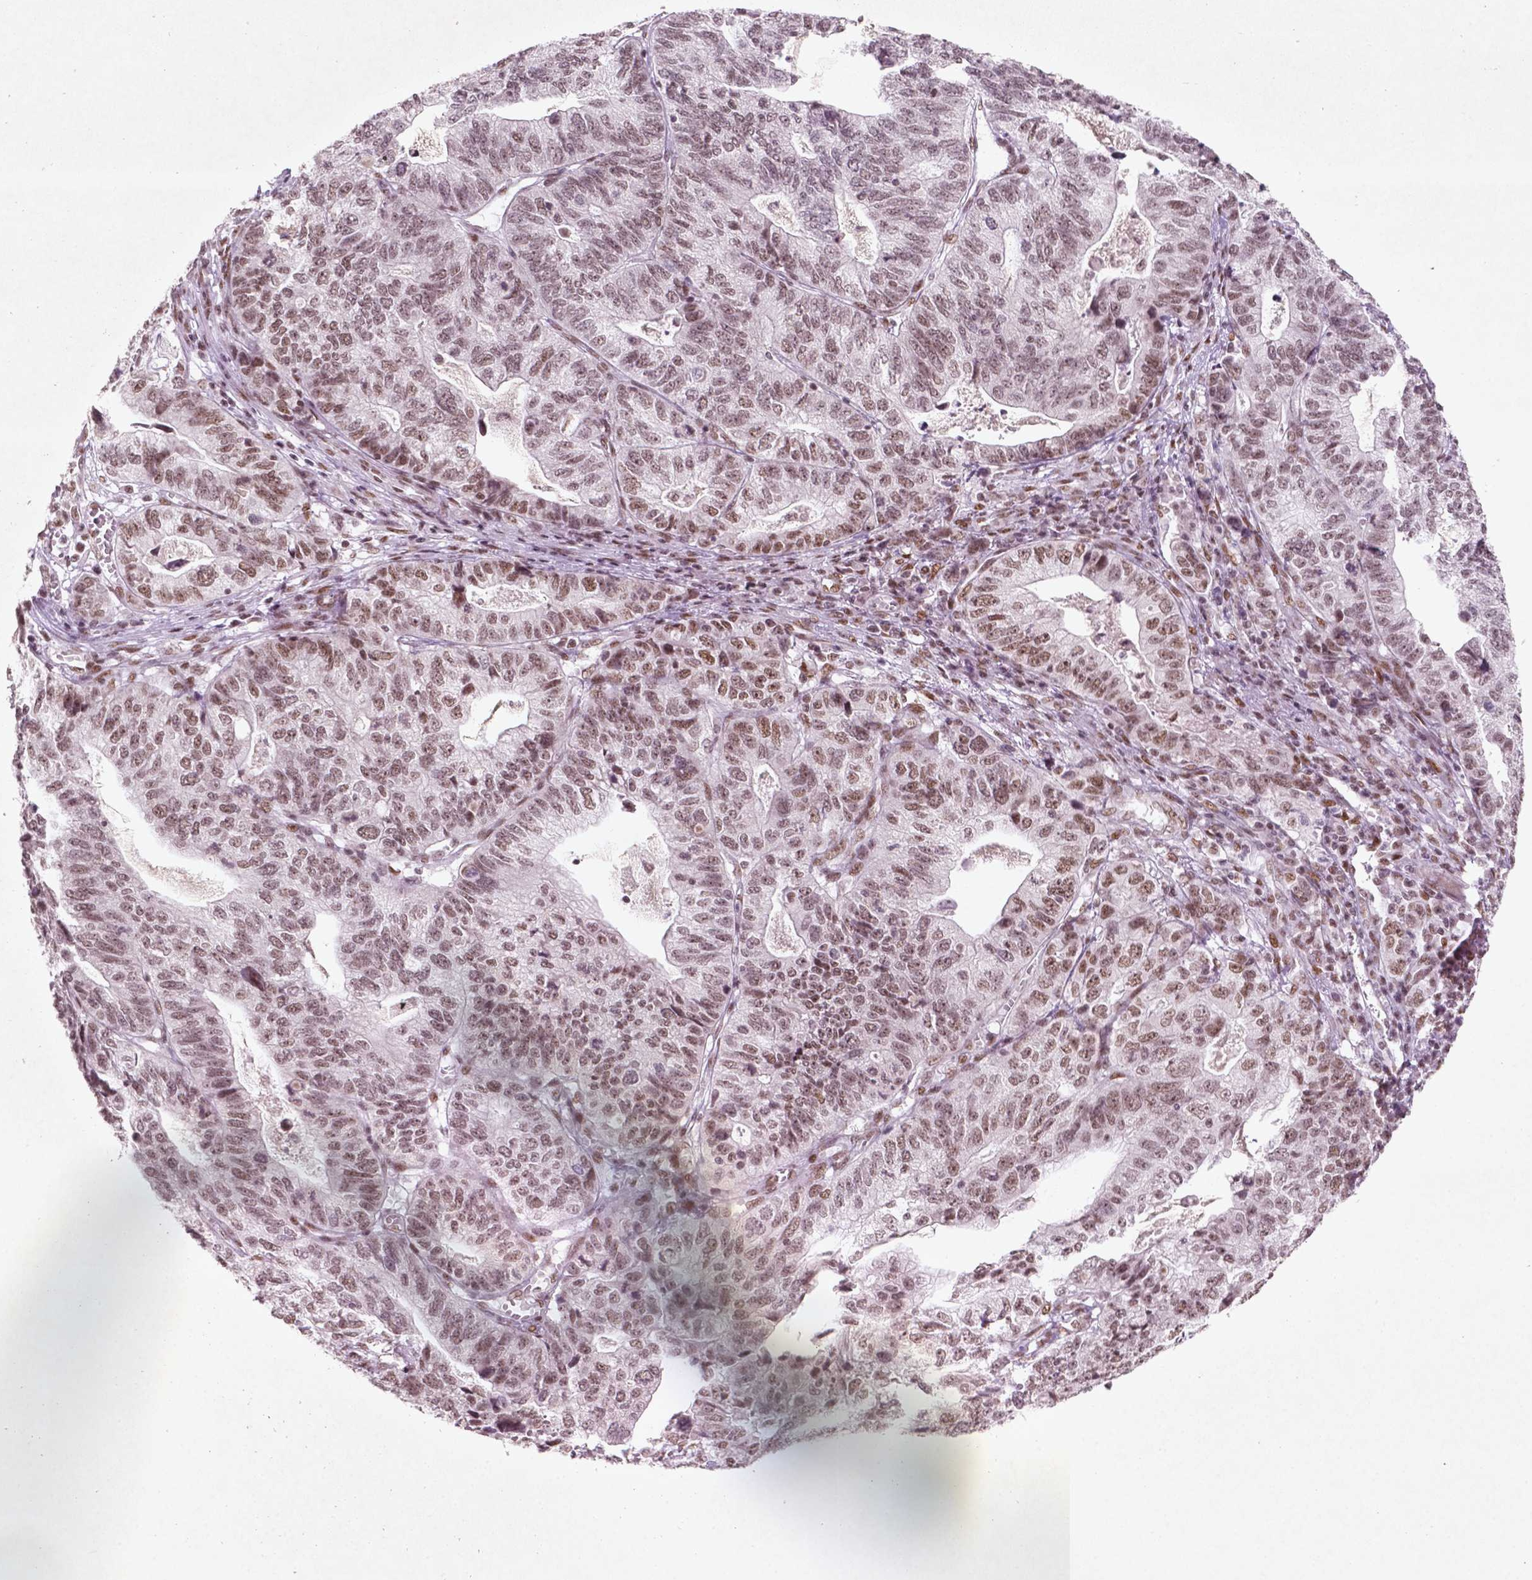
{"staining": {"intensity": "weak", "quantity": ">75%", "location": "nuclear"}, "tissue": "stomach cancer", "cell_type": "Tumor cells", "image_type": "cancer", "snomed": [{"axis": "morphology", "description": "Adenocarcinoma, NOS"}, {"axis": "topography", "description": "Stomach, upper"}], "caption": "Immunohistochemistry of human stomach cancer (adenocarcinoma) shows low levels of weak nuclear positivity in about >75% of tumor cells. (IHC, brightfield microscopy, high magnification).", "gene": "HMG20B", "patient": {"sex": "female", "age": 67}}